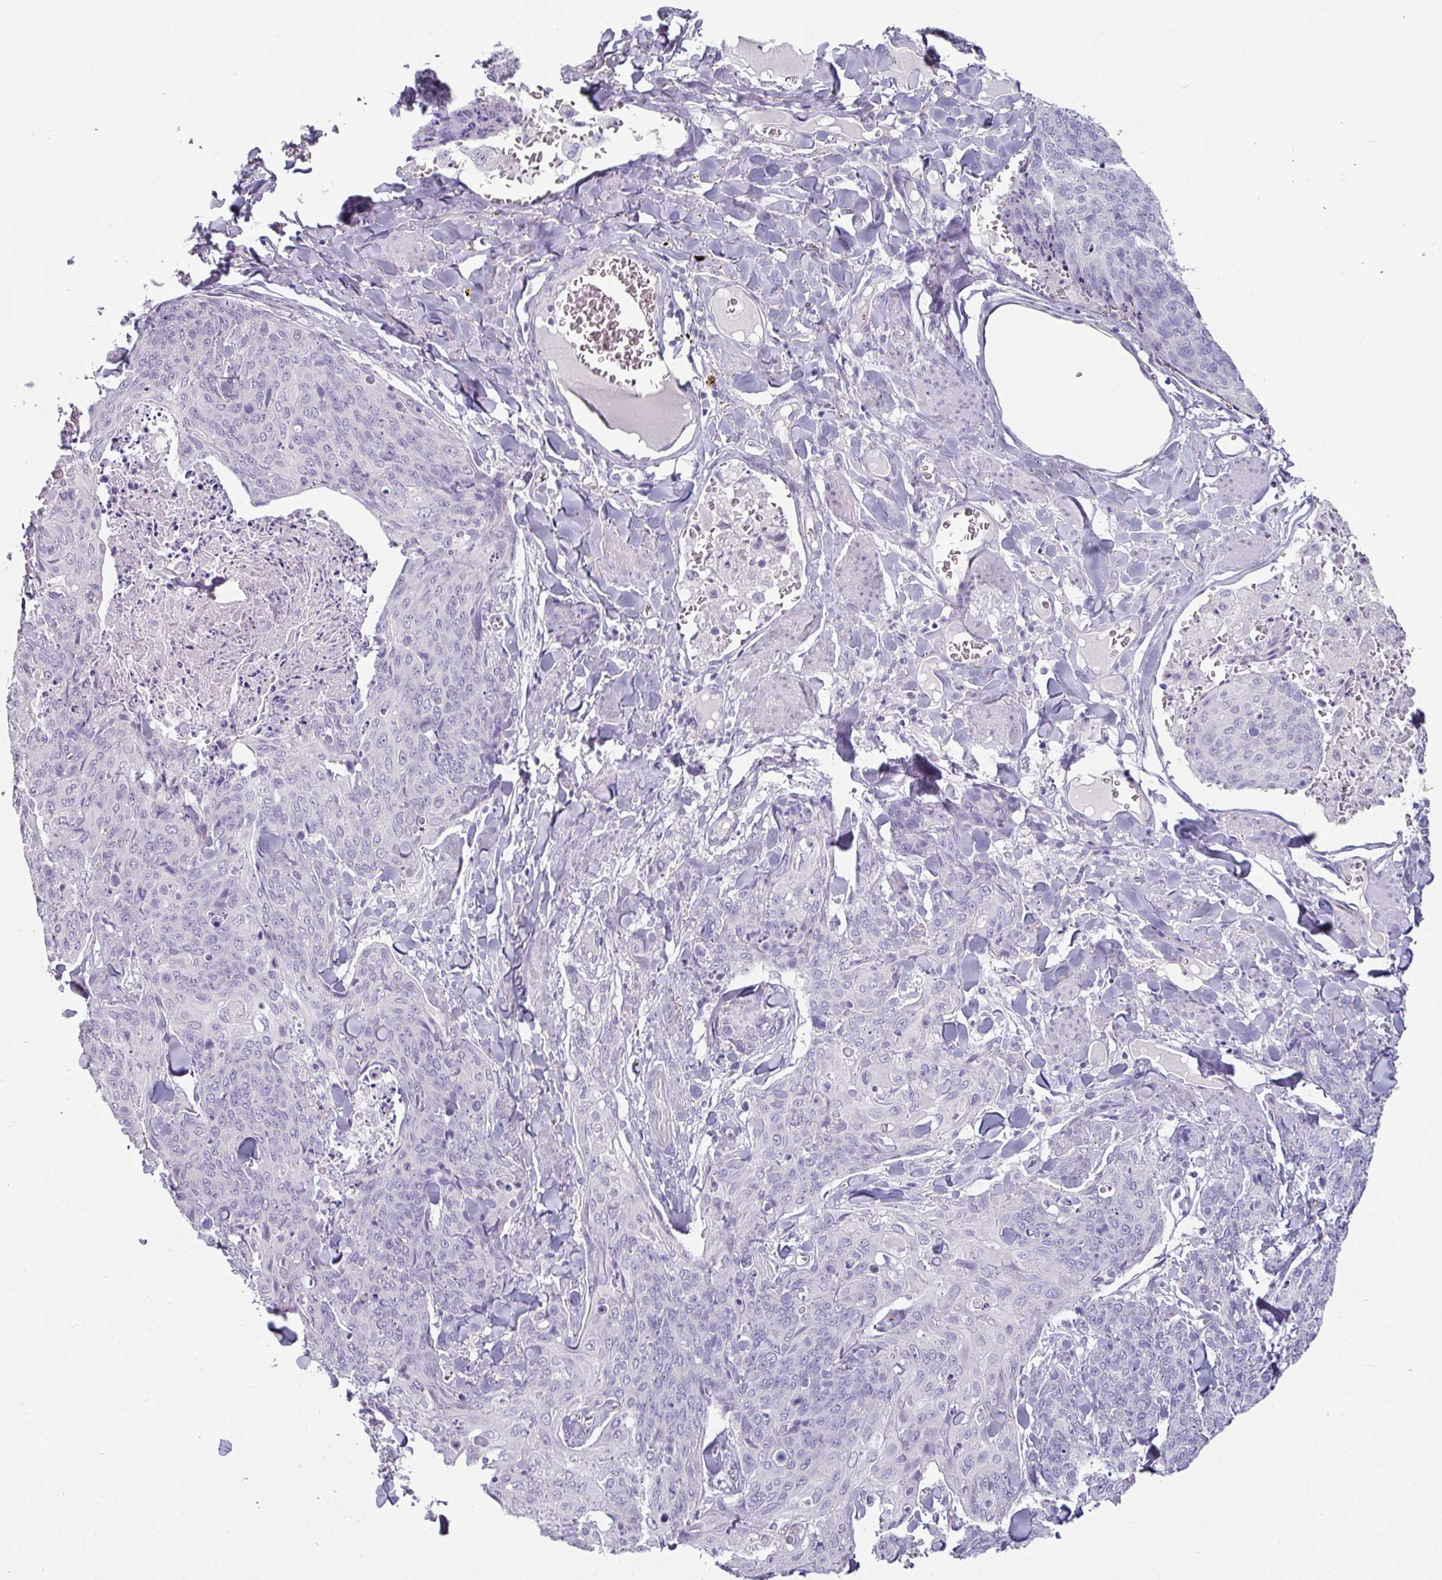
{"staining": {"intensity": "negative", "quantity": "none", "location": "none"}, "tissue": "skin cancer", "cell_type": "Tumor cells", "image_type": "cancer", "snomed": [{"axis": "morphology", "description": "Squamous cell carcinoma, NOS"}, {"axis": "topography", "description": "Skin"}, {"axis": "topography", "description": "Vulva"}], "caption": "Immunohistochemistry (IHC) histopathology image of human squamous cell carcinoma (skin) stained for a protein (brown), which demonstrates no positivity in tumor cells.", "gene": "SLC17A7", "patient": {"sex": "female", "age": 85}}